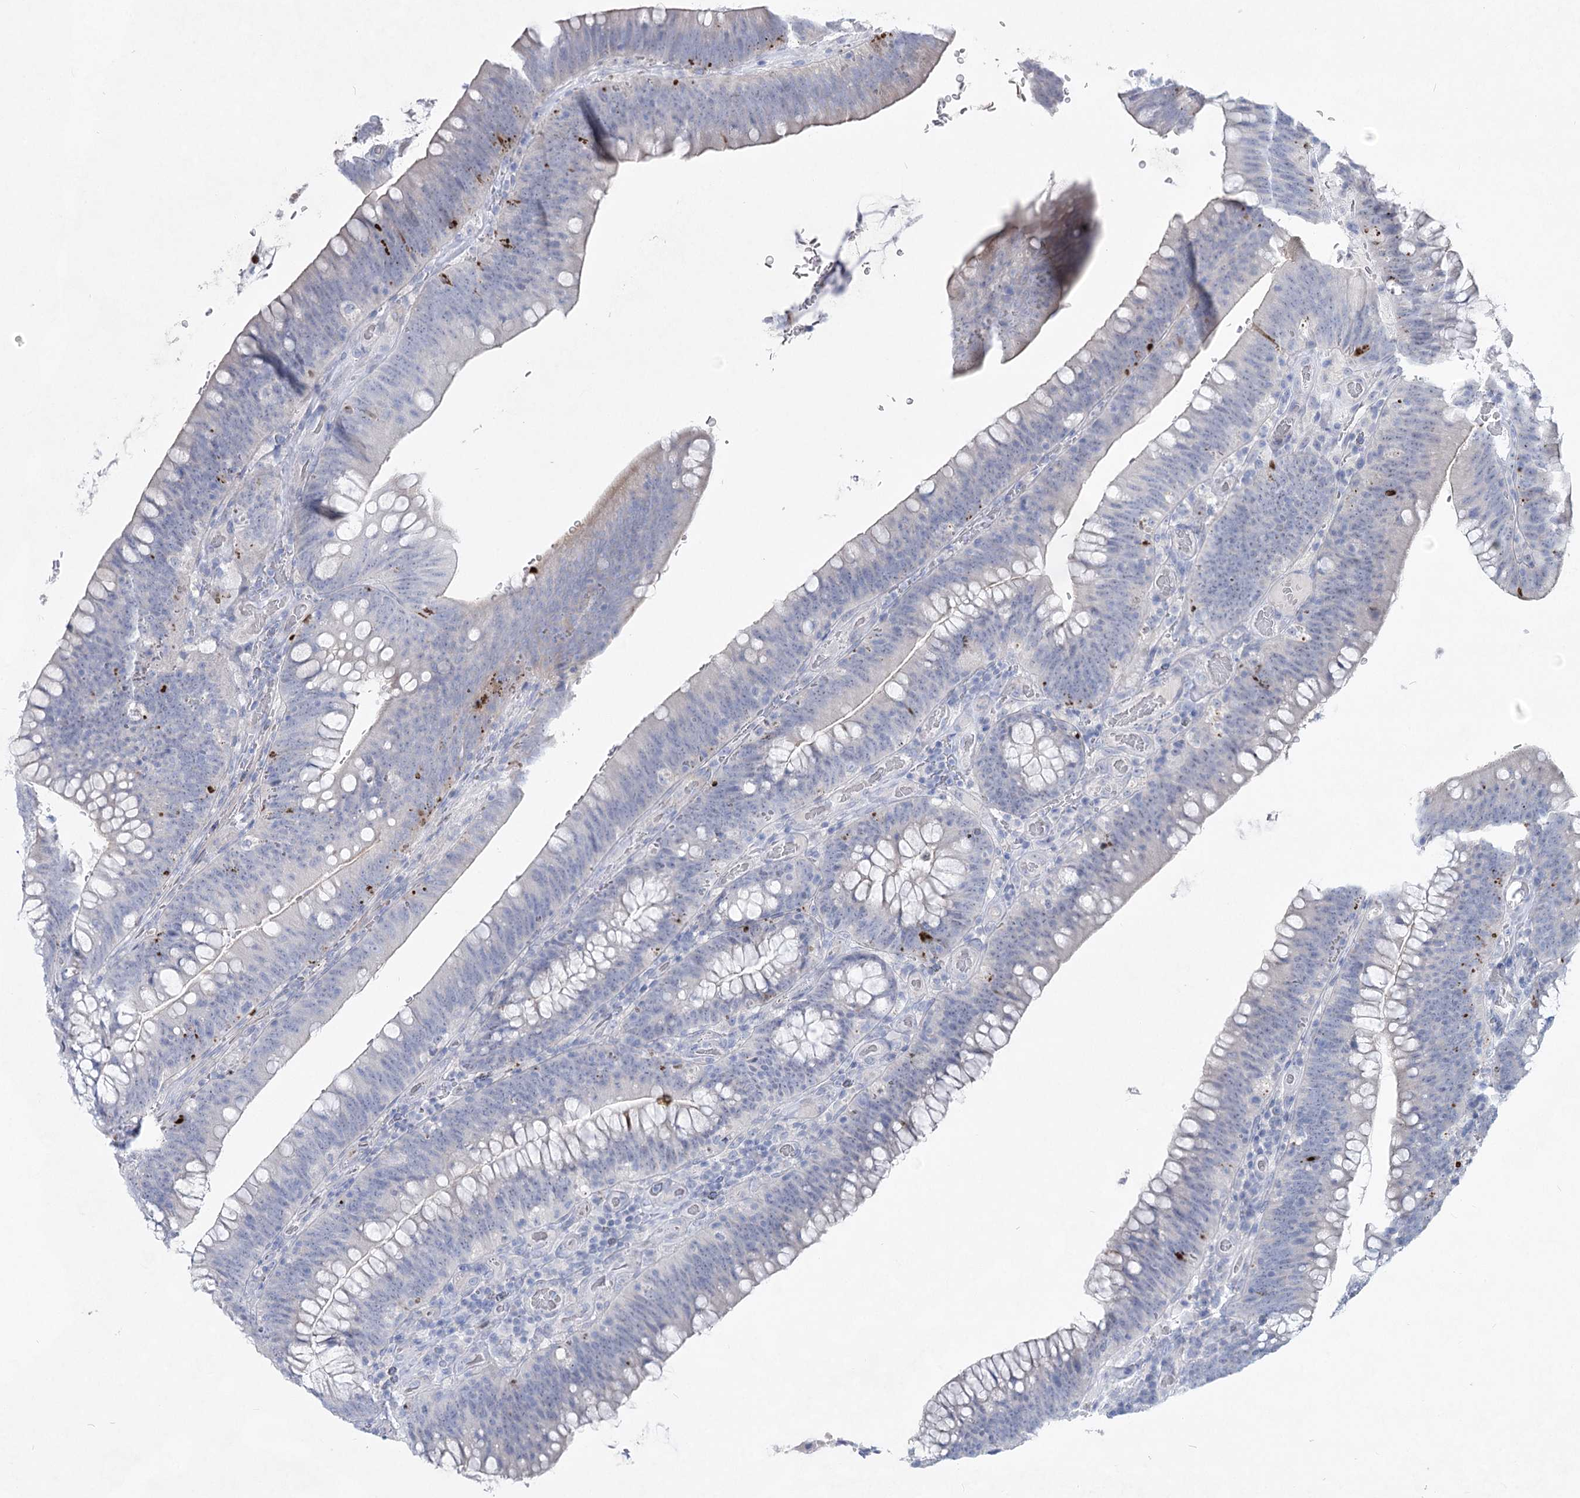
{"staining": {"intensity": "strong", "quantity": "<25%", "location": "cytoplasmic/membranous"}, "tissue": "colorectal cancer", "cell_type": "Tumor cells", "image_type": "cancer", "snomed": [{"axis": "morphology", "description": "Normal tissue, NOS"}, {"axis": "topography", "description": "Colon"}], "caption": "High-power microscopy captured an immunohistochemistry (IHC) histopathology image of colorectal cancer, revealing strong cytoplasmic/membranous expression in approximately <25% of tumor cells.", "gene": "WDR74", "patient": {"sex": "female", "age": 82}}